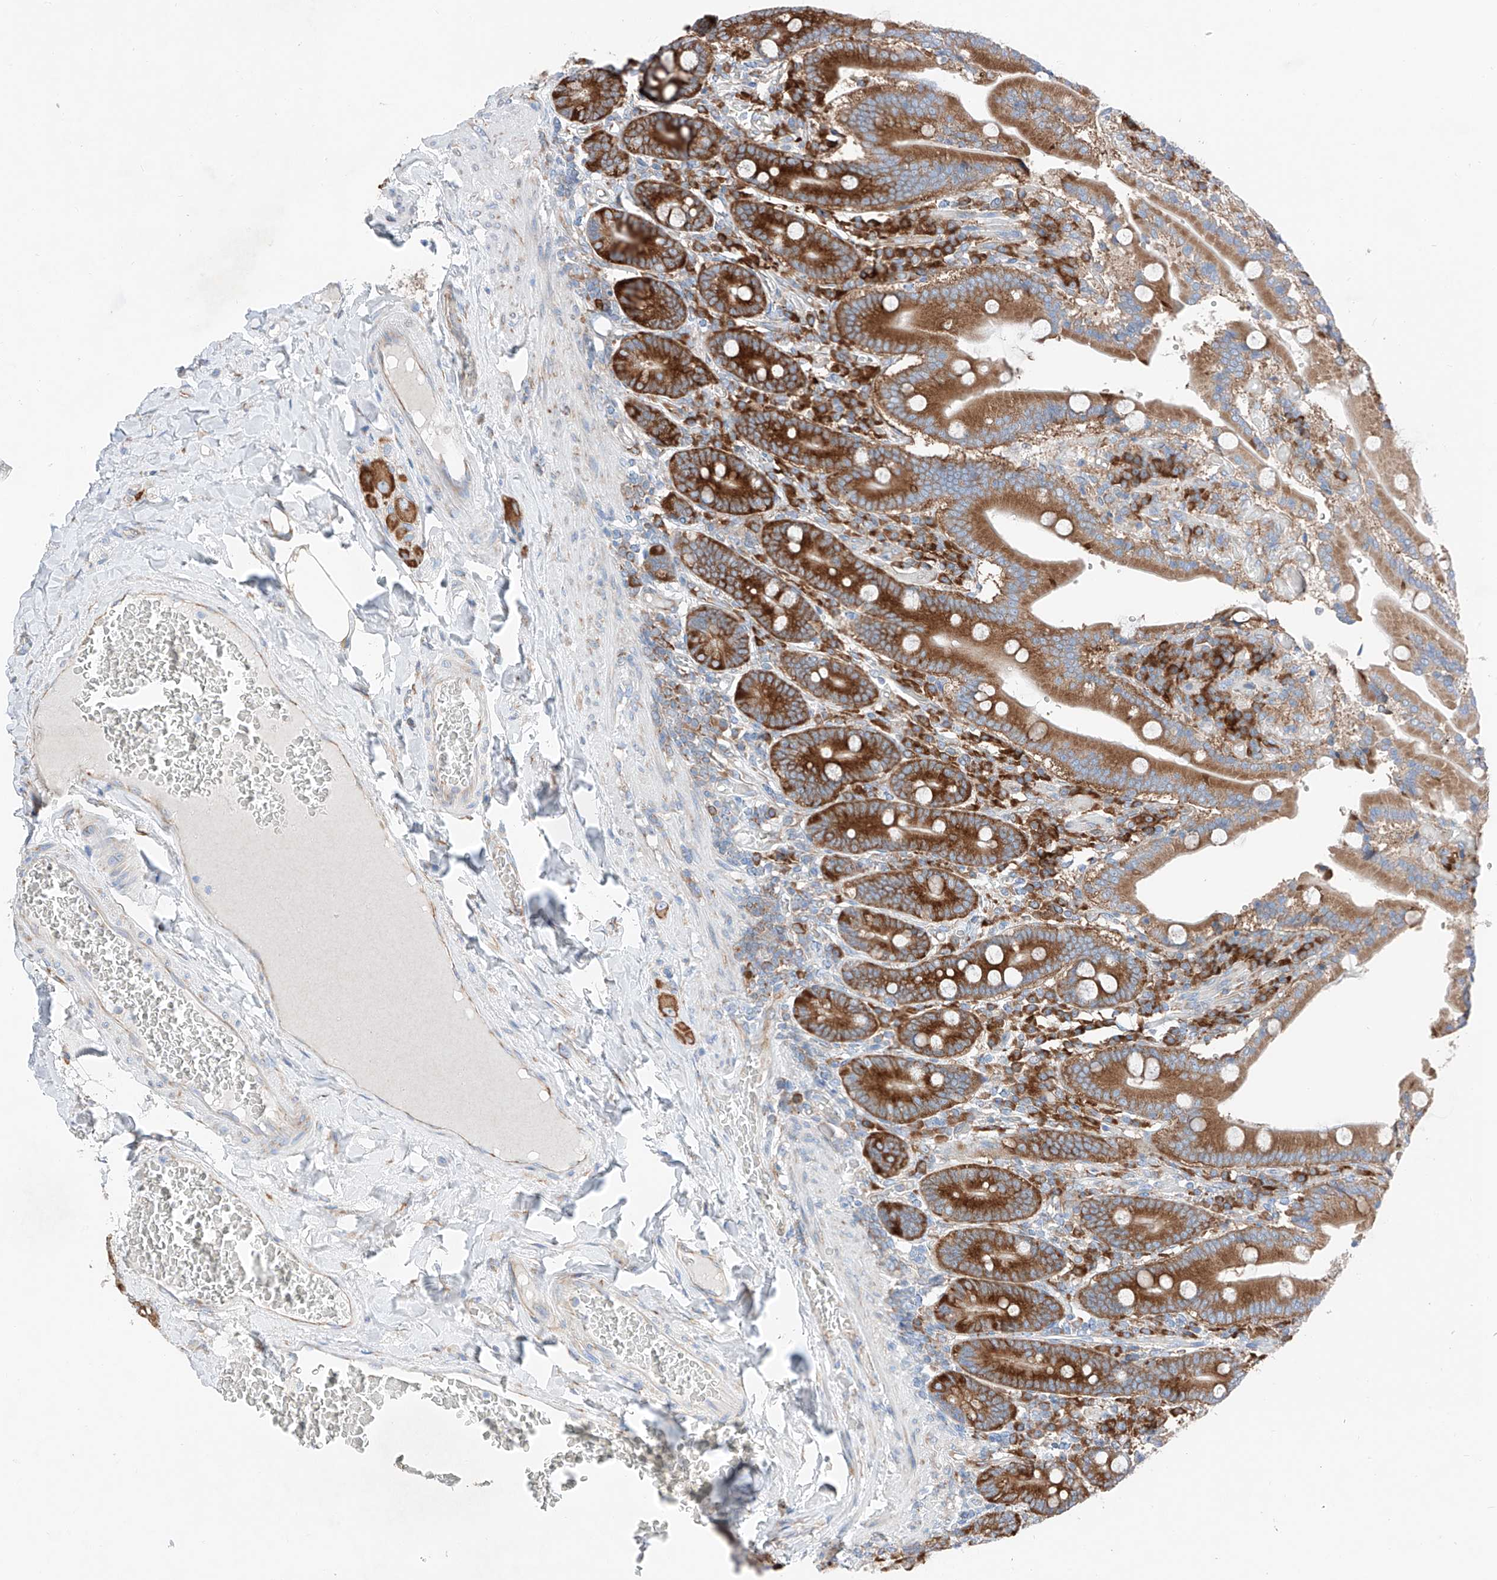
{"staining": {"intensity": "strong", "quantity": ">75%", "location": "cytoplasmic/membranous"}, "tissue": "duodenum", "cell_type": "Glandular cells", "image_type": "normal", "snomed": [{"axis": "morphology", "description": "Normal tissue, NOS"}, {"axis": "topography", "description": "Duodenum"}], "caption": "Strong cytoplasmic/membranous staining is appreciated in approximately >75% of glandular cells in normal duodenum. (Brightfield microscopy of DAB IHC at high magnification).", "gene": "CRELD1", "patient": {"sex": "female", "age": 62}}